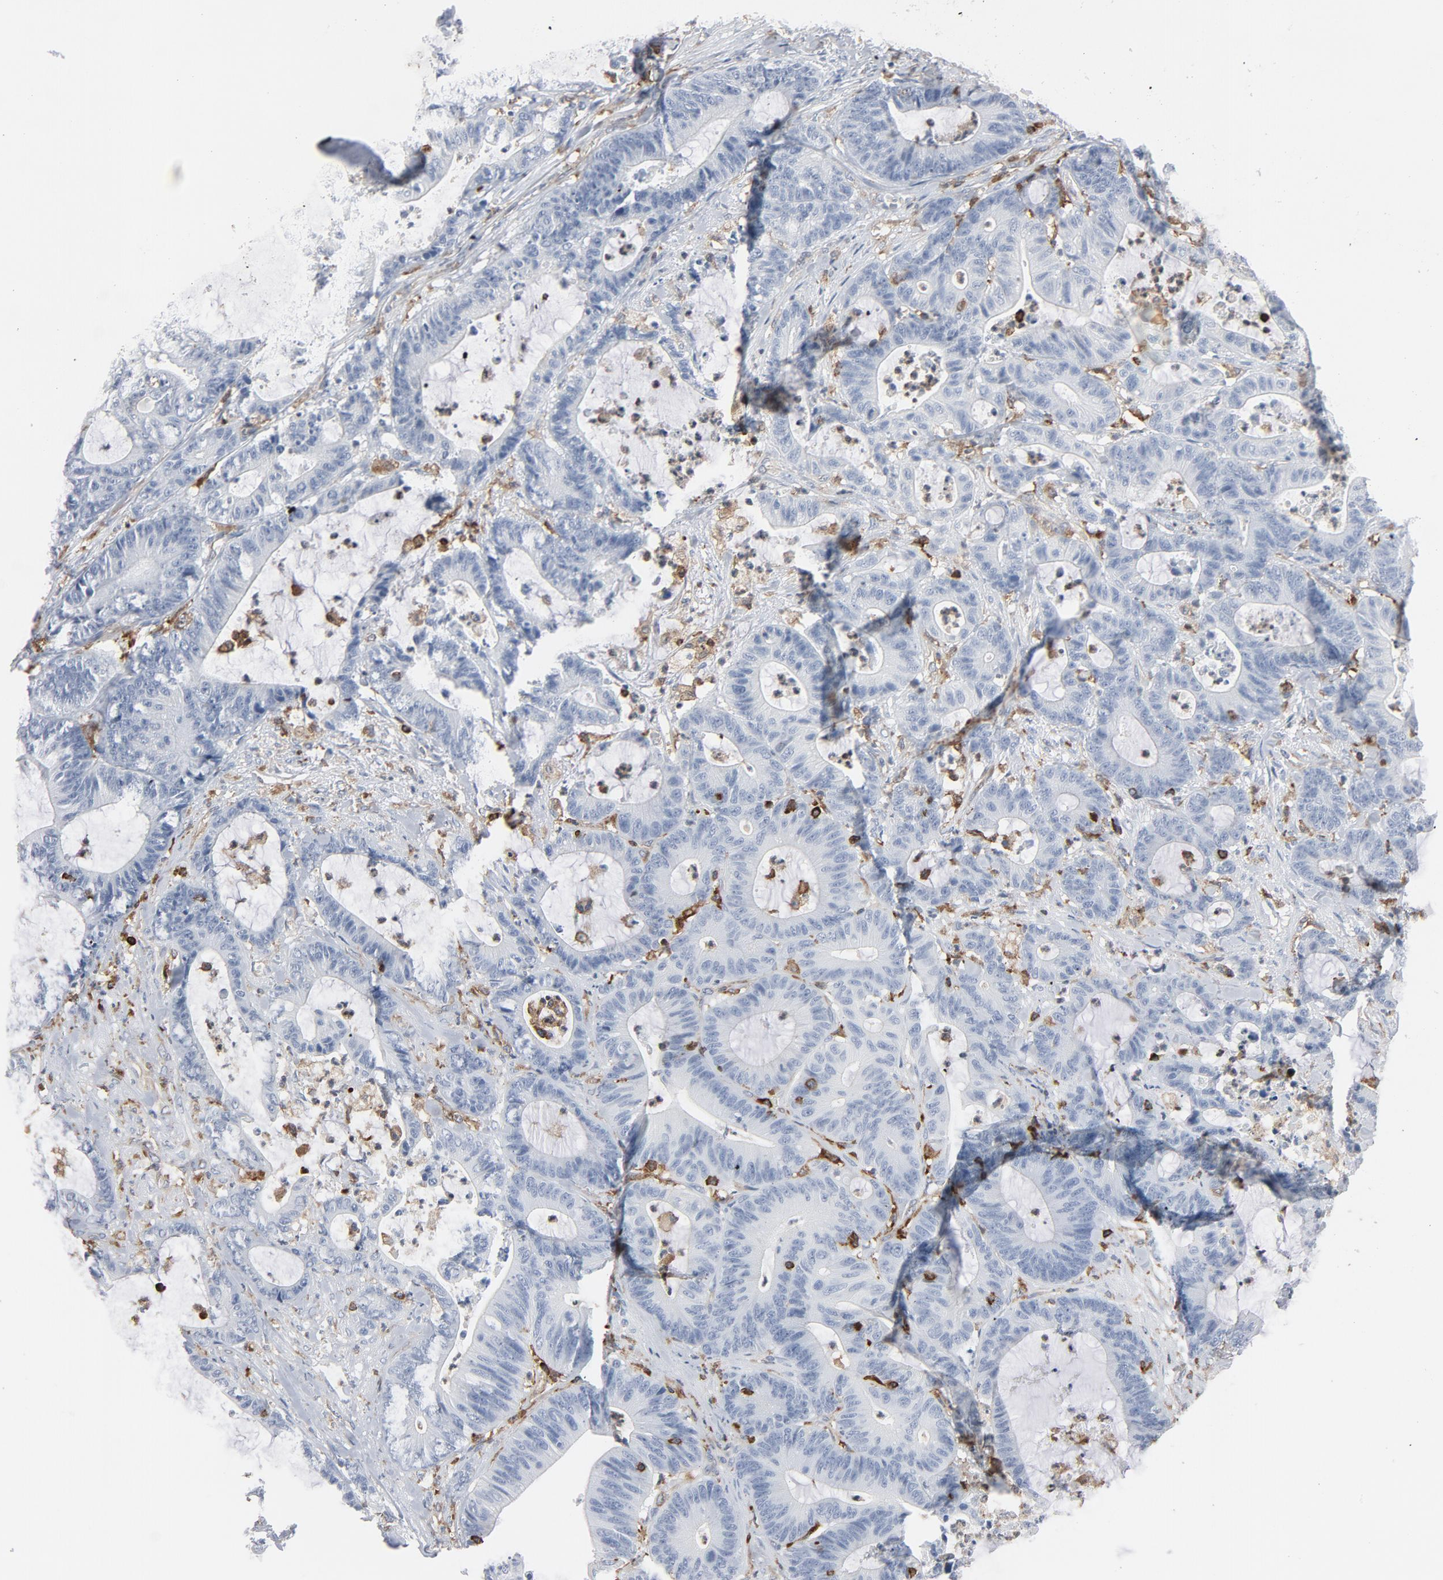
{"staining": {"intensity": "negative", "quantity": "none", "location": "none"}, "tissue": "colorectal cancer", "cell_type": "Tumor cells", "image_type": "cancer", "snomed": [{"axis": "morphology", "description": "Adenocarcinoma, NOS"}, {"axis": "topography", "description": "Colon"}], "caption": "Colorectal cancer (adenocarcinoma) was stained to show a protein in brown. There is no significant expression in tumor cells. (DAB (3,3'-diaminobenzidine) IHC, high magnification).", "gene": "LCP2", "patient": {"sex": "female", "age": 84}}